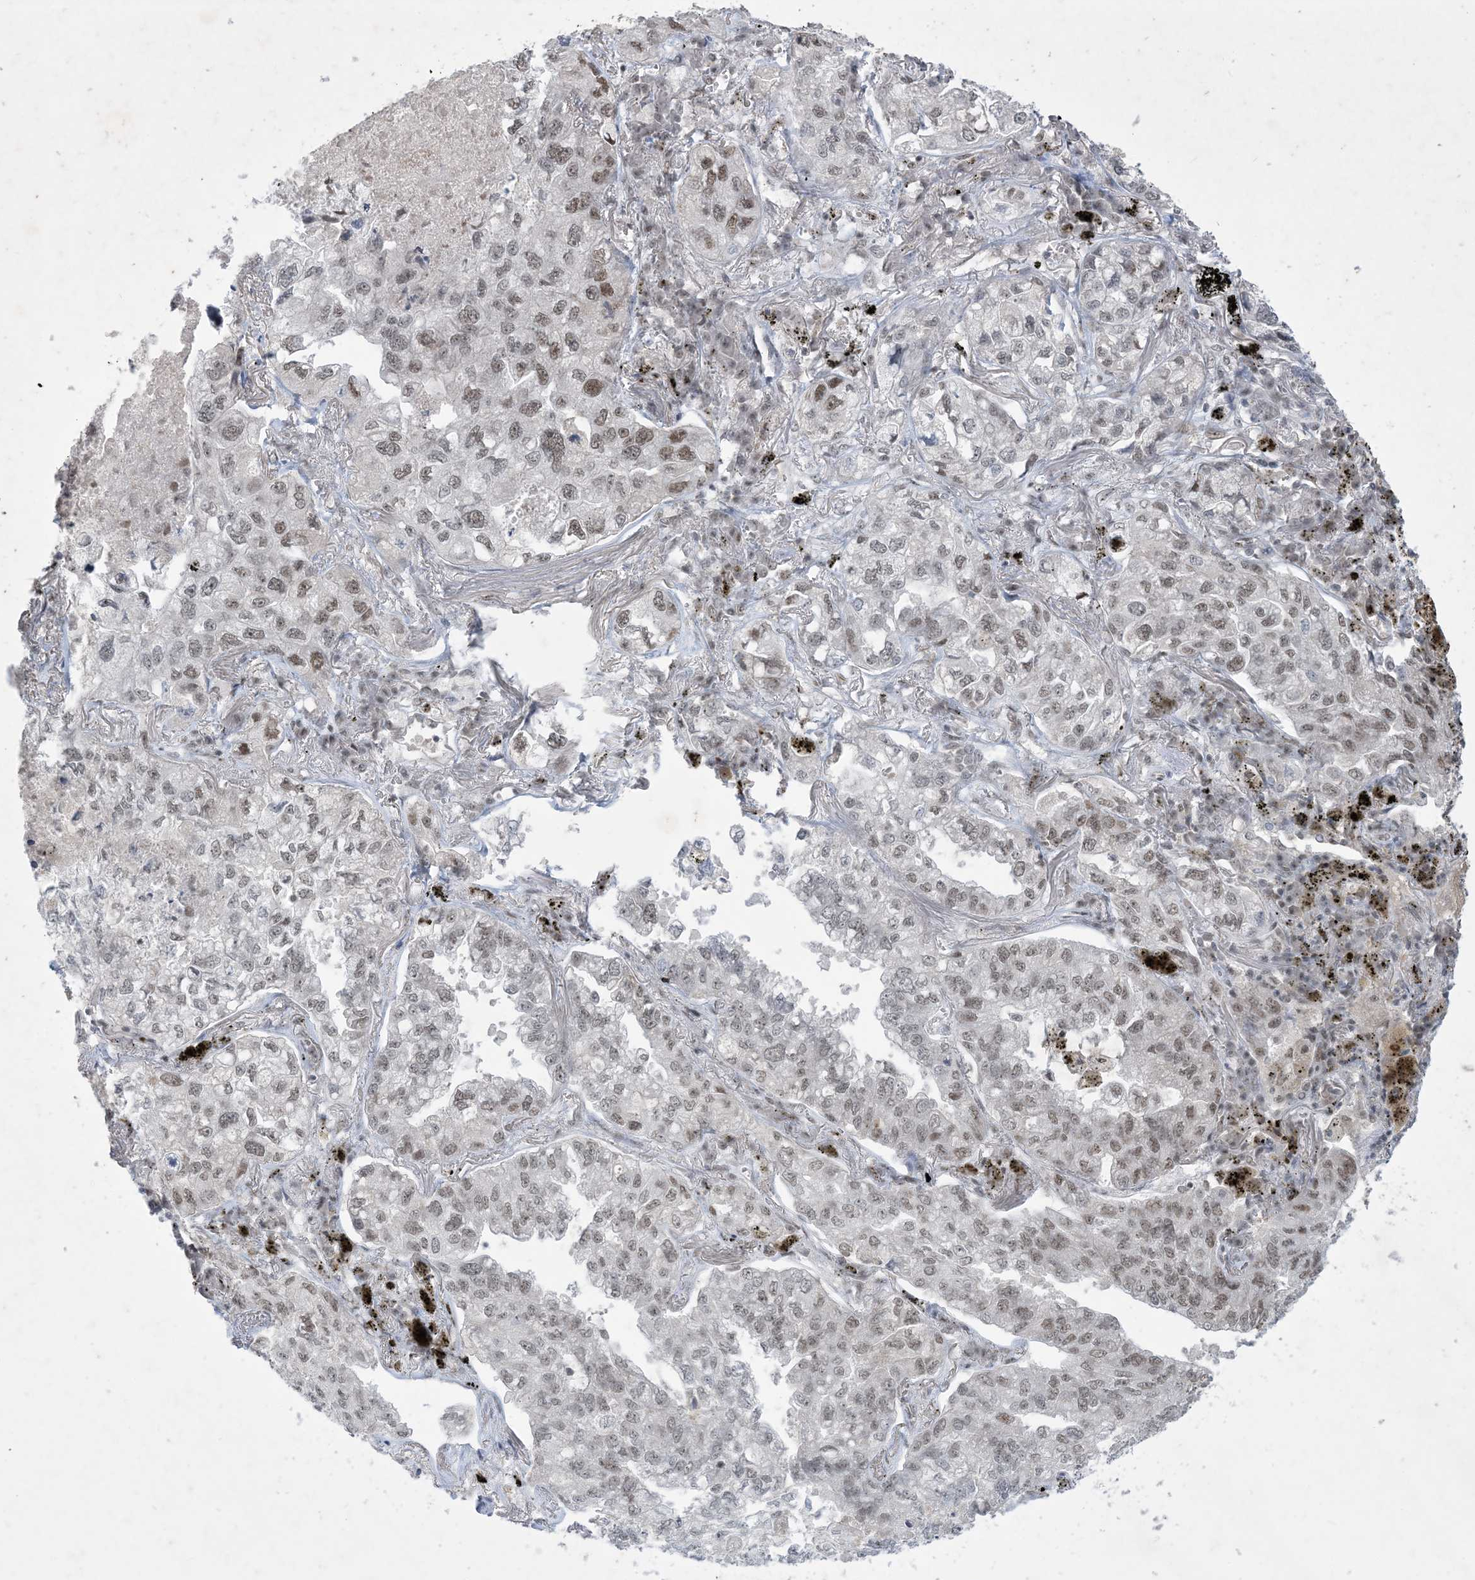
{"staining": {"intensity": "weak", "quantity": ">75%", "location": "nuclear"}, "tissue": "lung cancer", "cell_type": "Tumor cells", "image_type": "cancer", "snomed": [{"axis": "morphology", "description": "Adenocarcinoma, NOS"}, {"axis": "topography", "description": "Lung"}], "caption": "A low amount of weak nuclear positivity is appreciated in approximately >75% of tumor cells in lung adenocarcinoma tissue.", "gene": "ZNF674", "patient": {"sex": "male", "age": 65}}